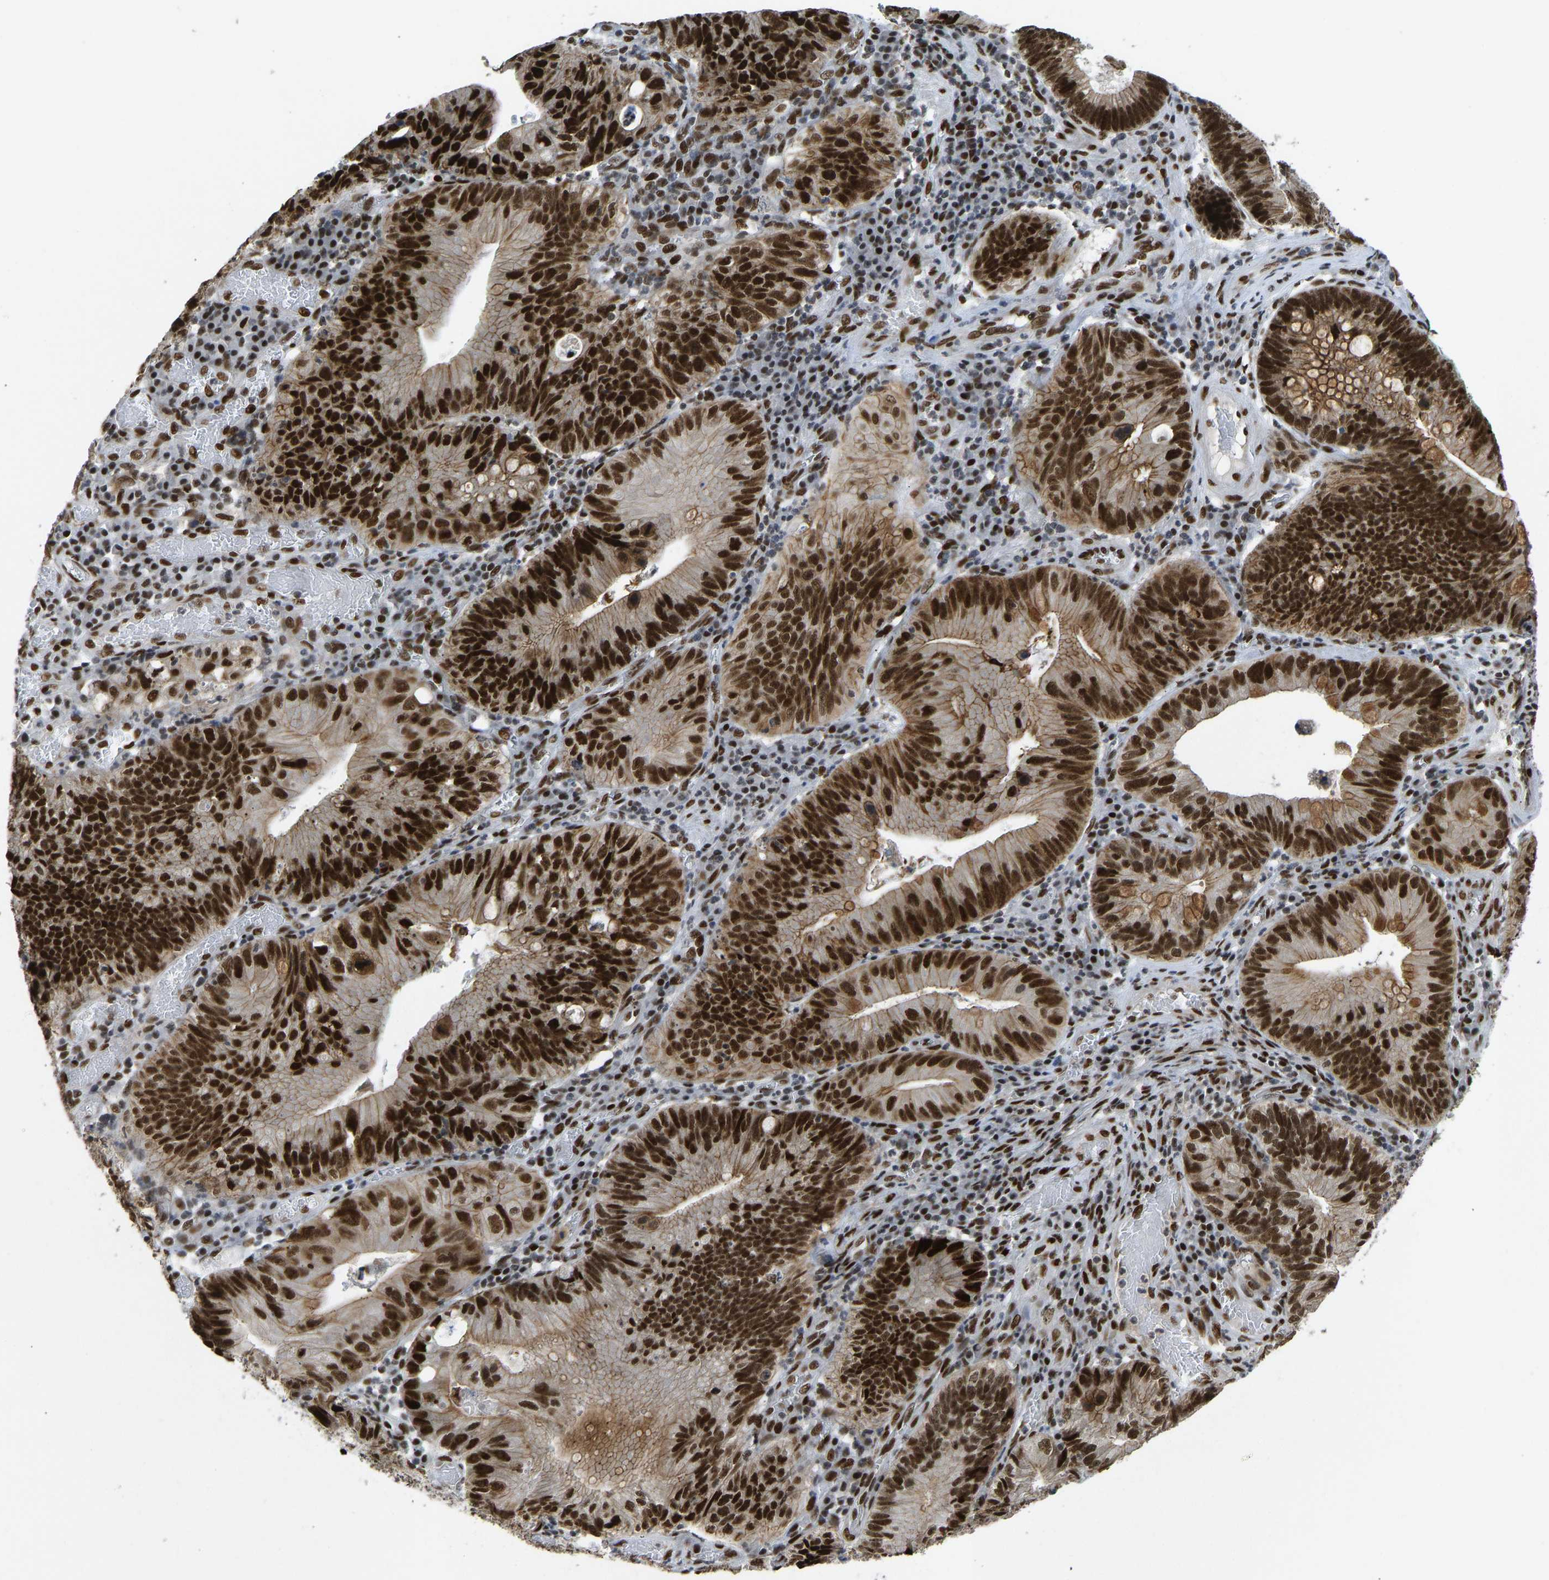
{"staining": {"intensity": "strong", "quantity": ">75%", "location": "cytoplasmic/membranous,nuclear"}, "tissue": "stomach cancer", "cell_type": "Tumor cells", "image_type": "cancer", "snomed": [{"axis": "morphology", "description": "Adenocarcinoma, NOS"}, {"axis": "topography", "description": "Stomach"}], "caption": "An image of human stomach adenocarcinoma stained for a protein demonstrates strong cytoplasmic/membranous and nuclear brown staining in tumor cells. Using DAB (3,3'-diaminobenzidine) (brown) and hematoxylin (blue) stains, captured at high magnification using brightfield microscopy.", "gene": "FOXK1", "patient": {"sex": "male", "age": 59}}